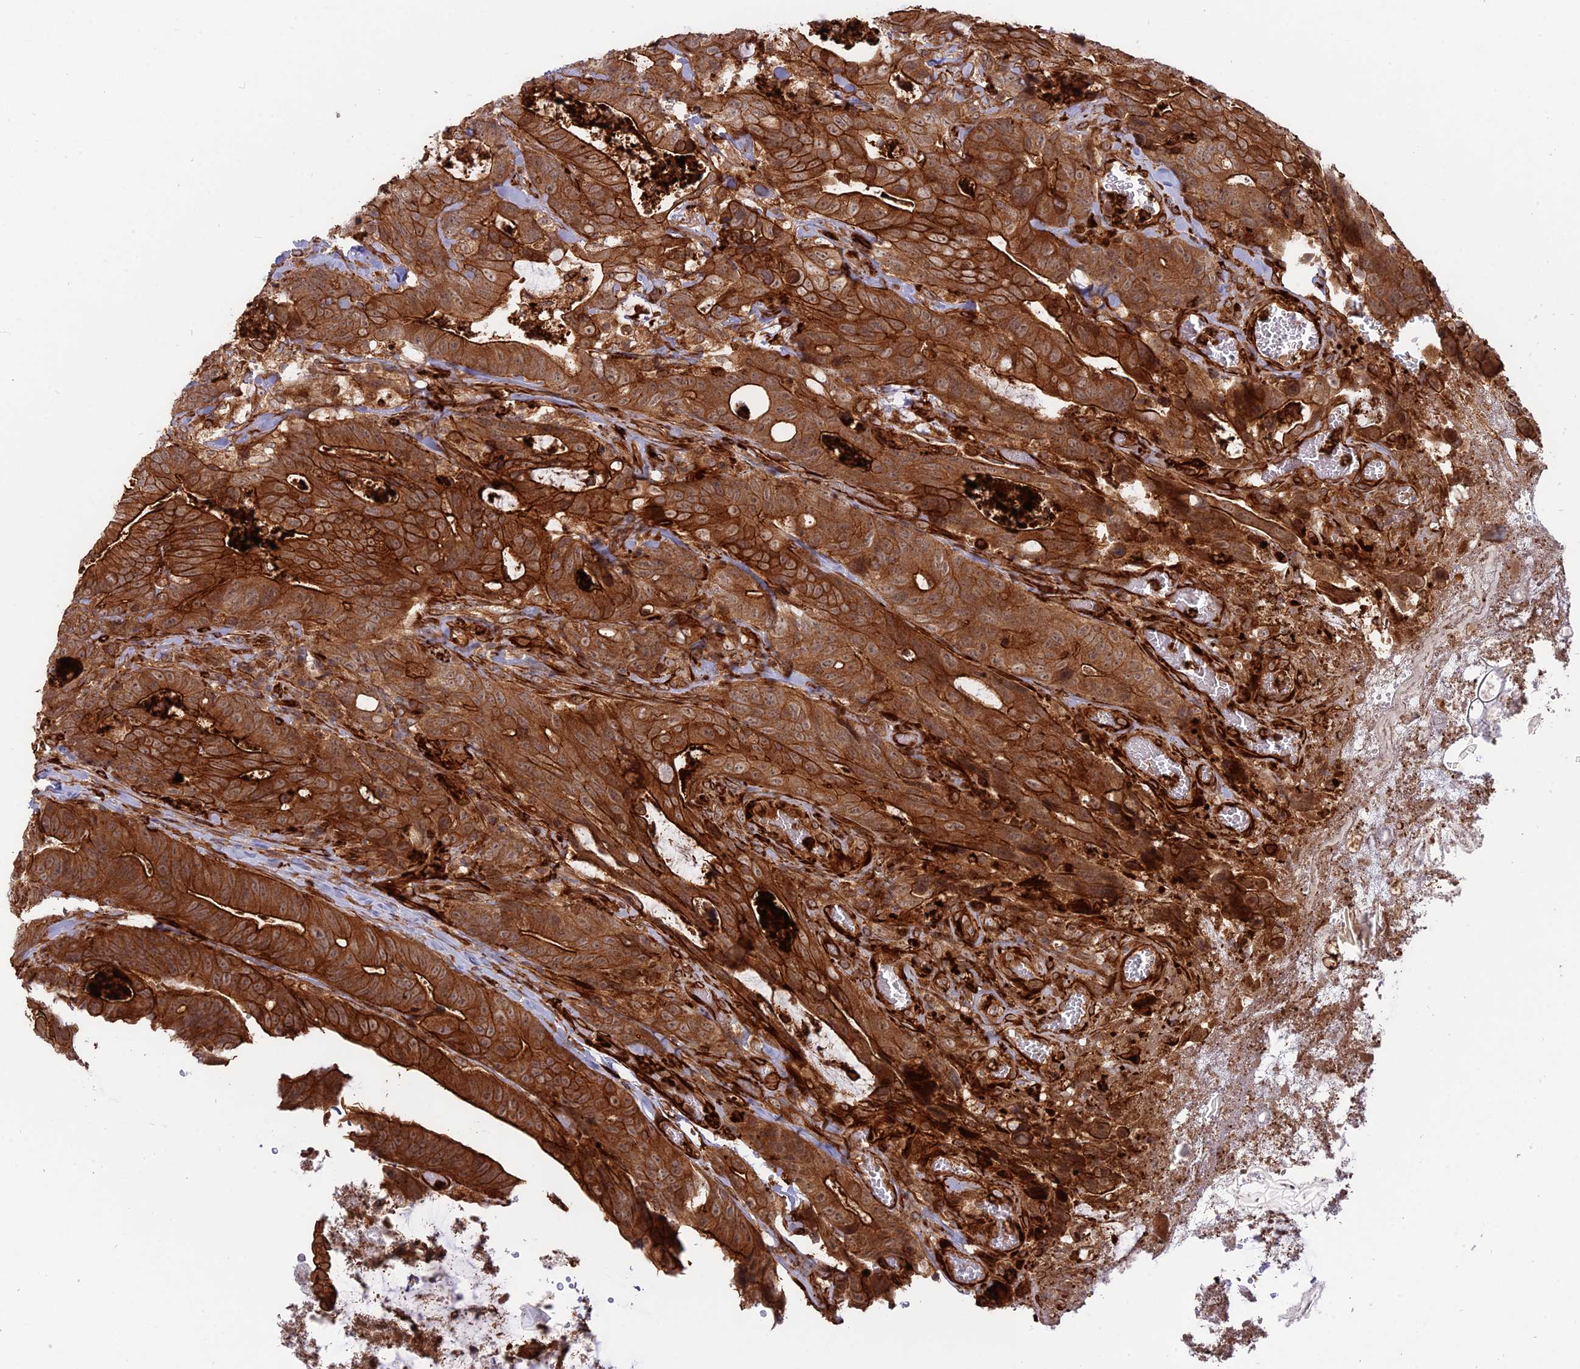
{"staining": {"intensity": "strong", "quantity": ">75%", "location": "cytoplasmic/membranous"}, "tissue": "colorectal cancer", "cell_type": "Tumor cells", "image_type": "cancer", "snomed": [{"axis": "morphology", "description": "Adenocarcinoma, NOS"}, {"axis": "topography", "description": "Colon"}], "caption": "Immunohistochemical staining of human colorectal cancer exhibits high levels of strong cytoplasmic/membranous staining in approximately >75% of tumor cells. The staining was performed using DAB to visualize the protein expression in brown, while the nuclei were stained in blue with hematoxylin (Magnification: 20x).", "gene": "PHLDB3", "patient": {"sex": "female", "age": 82}}